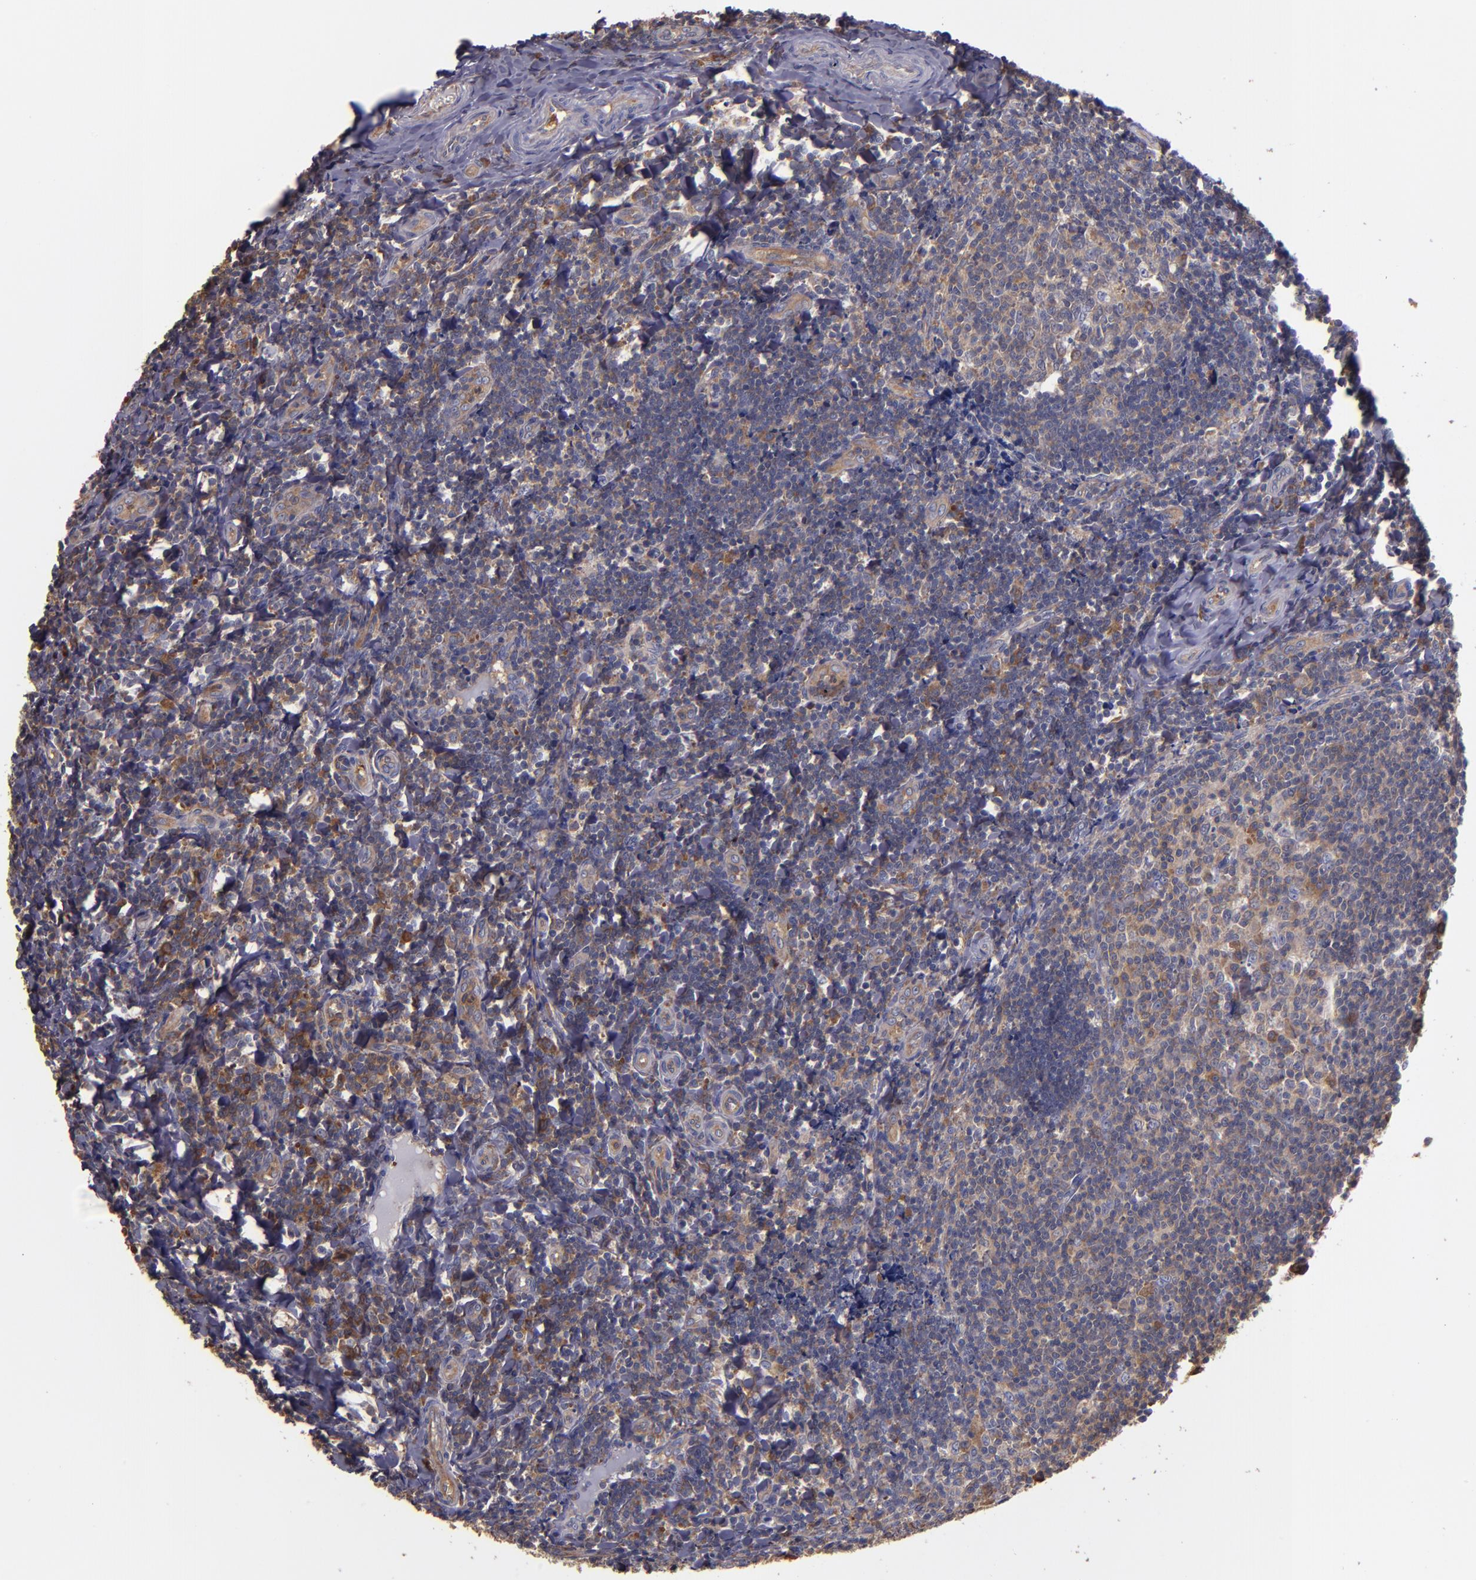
{"staining": {"intensity": "moderate", "quantity": "25%-75%", "location": "cytoplasmic/membranous"}, "tissue": "tonsil", "cell_type": "Germinal center cells", "image_type": "normal", "snomed": [{"axis": "morphology", "description": "Normal tissue, NOS"}, {"axis": "topography", "description": "Tonsil"}], "caption": "Tonsil stained with immunohistochemistry demonstrates moderate cytoplasmic/membranous staining in about 25%-75% of germinal center cells.", "gene": "CARS1", "patient": {"sex": "male", "age": 20}}